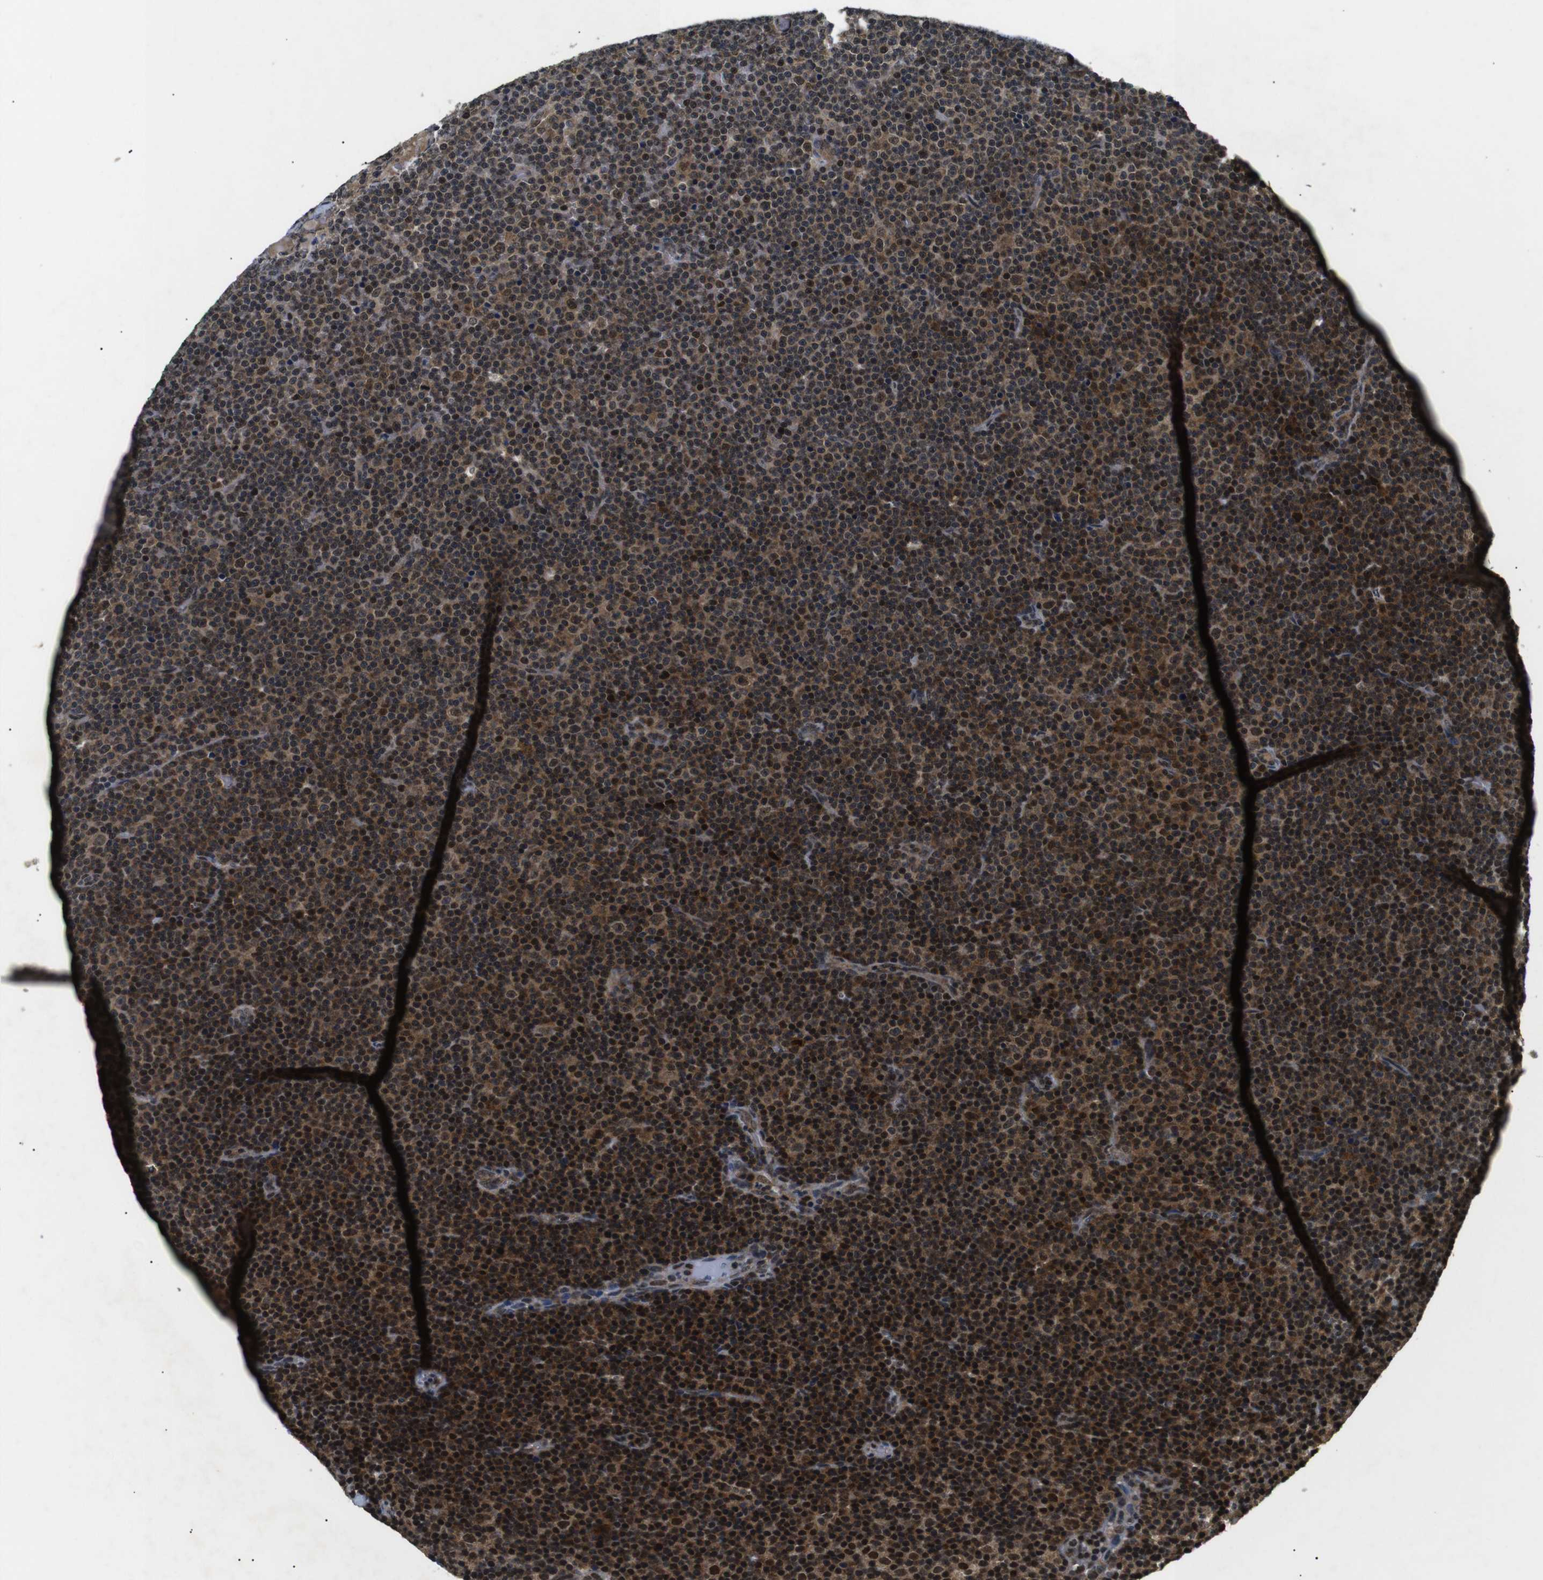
{"staining": {"intensity": "strong", "quantity": ">75%", "location": "cytoplasmic/membranous,nuclear"}, "tissue": "lymphoma", "cell_type": "Tumor cells", "image_type": "cancer", "snomed": [{"axis": "morphology", "description": "Malignant lymphoma, non-Hodgkin's type, Low grade"}, {"axis": "topography", "description": "Lymph node"}], "caption": "Human lymphoma stained with a protein marker shows strong staining in tumor cells.", "gene": "SKP1", "patient": {"sex": "female", "age": 67}}